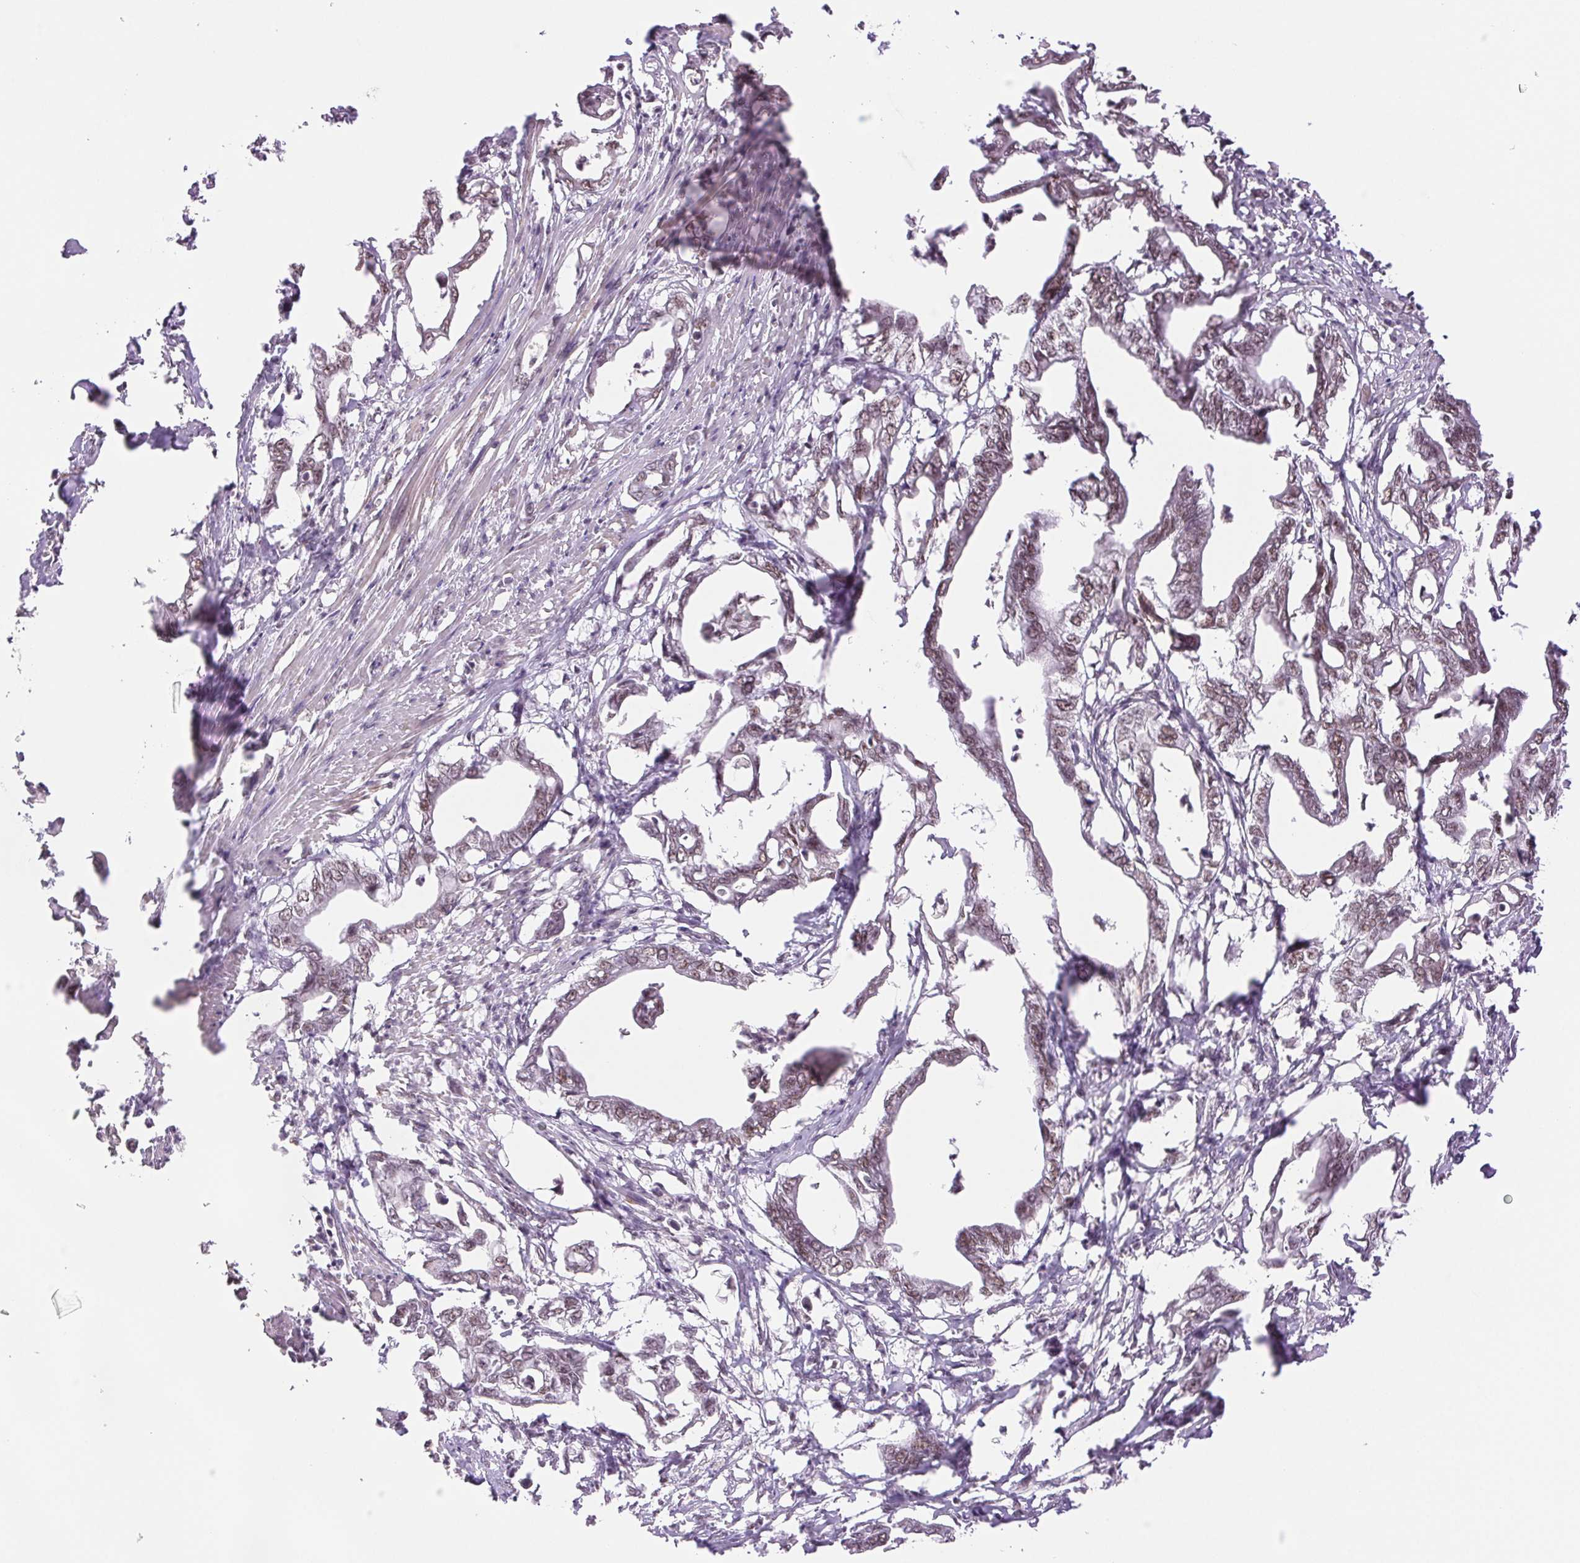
{"staining": {"intensity": "weak", "quantity": "25%-75%", "location": "nuclear"}, "tissue": "pancreatic cancer", "cell_type": "Tumor cells", "image_type": "cancer", "snomed": [{"axis": "morphology", "description": "Adenocarcinoma, NOS"}, {"axis": "topography", "description": "Pancreas"}], "caption": "Immunohistochemical staining of human pancreatic cancer exhibits low levels of weak nuclear protein positivity in about 25%-75% of tumor cells.", "gene": "RPRD1B", "patient": {"sex": "male", "age": 61}}